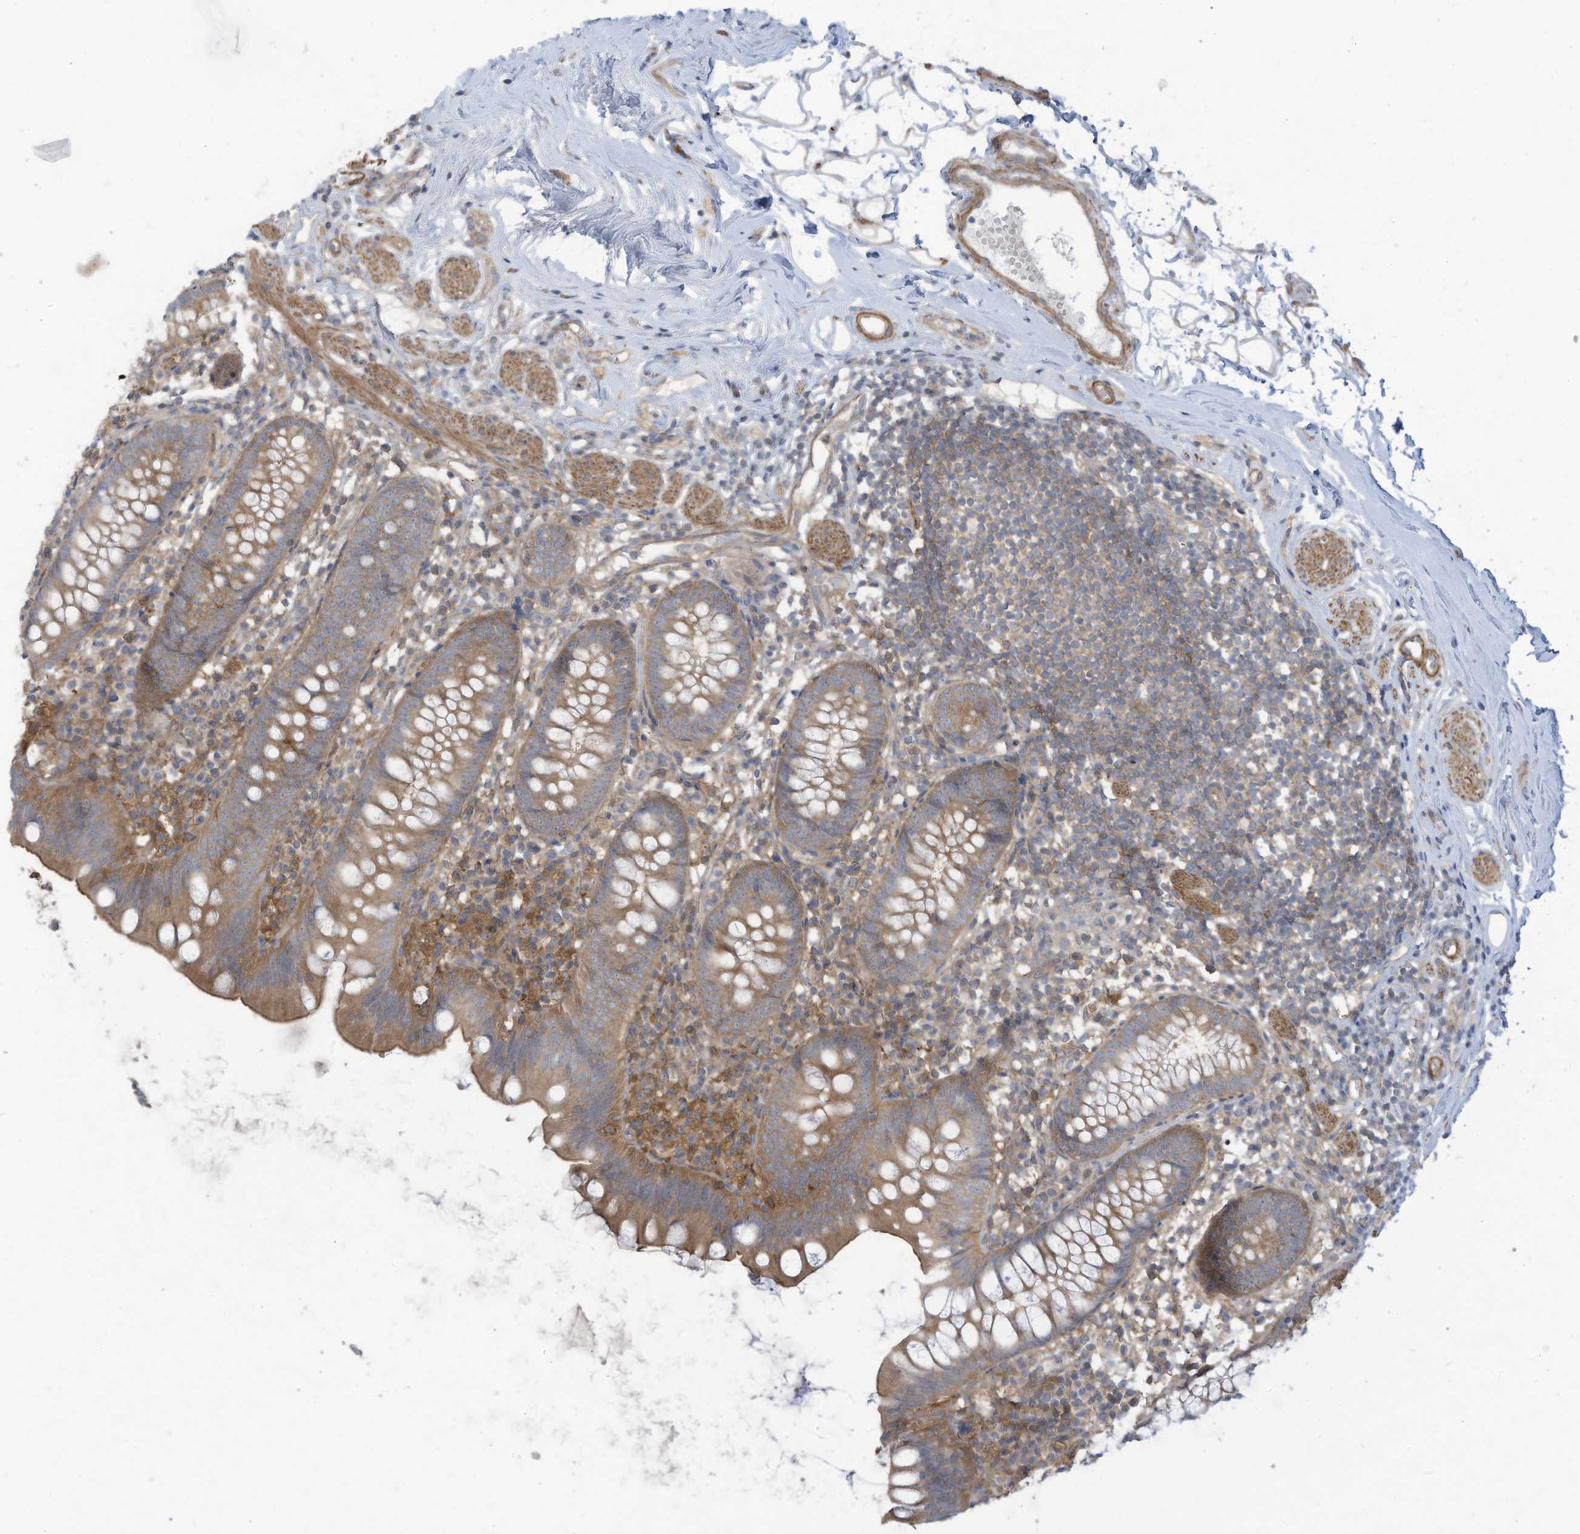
{"staining": {"intensity": "moderate", "quantity": ">75%", "location": "cytoplasmic/membranous"}, "tissue": "appendix", "cell_type": "Glandular cells", "image_type": "normal", "snomed": [{"axis": "morphology", "description": "Normal tissue, NOS"}, {"axis": "topography", "description": "Appendix"}], "caption": "The micrograph shows staining of unremarkable appendix, revealing moderate cytoplasmic/membranous protein expression (brown color) within glandular cells.", "gene": "ADI1", "patient": {"sex": "female", "age": 62}}